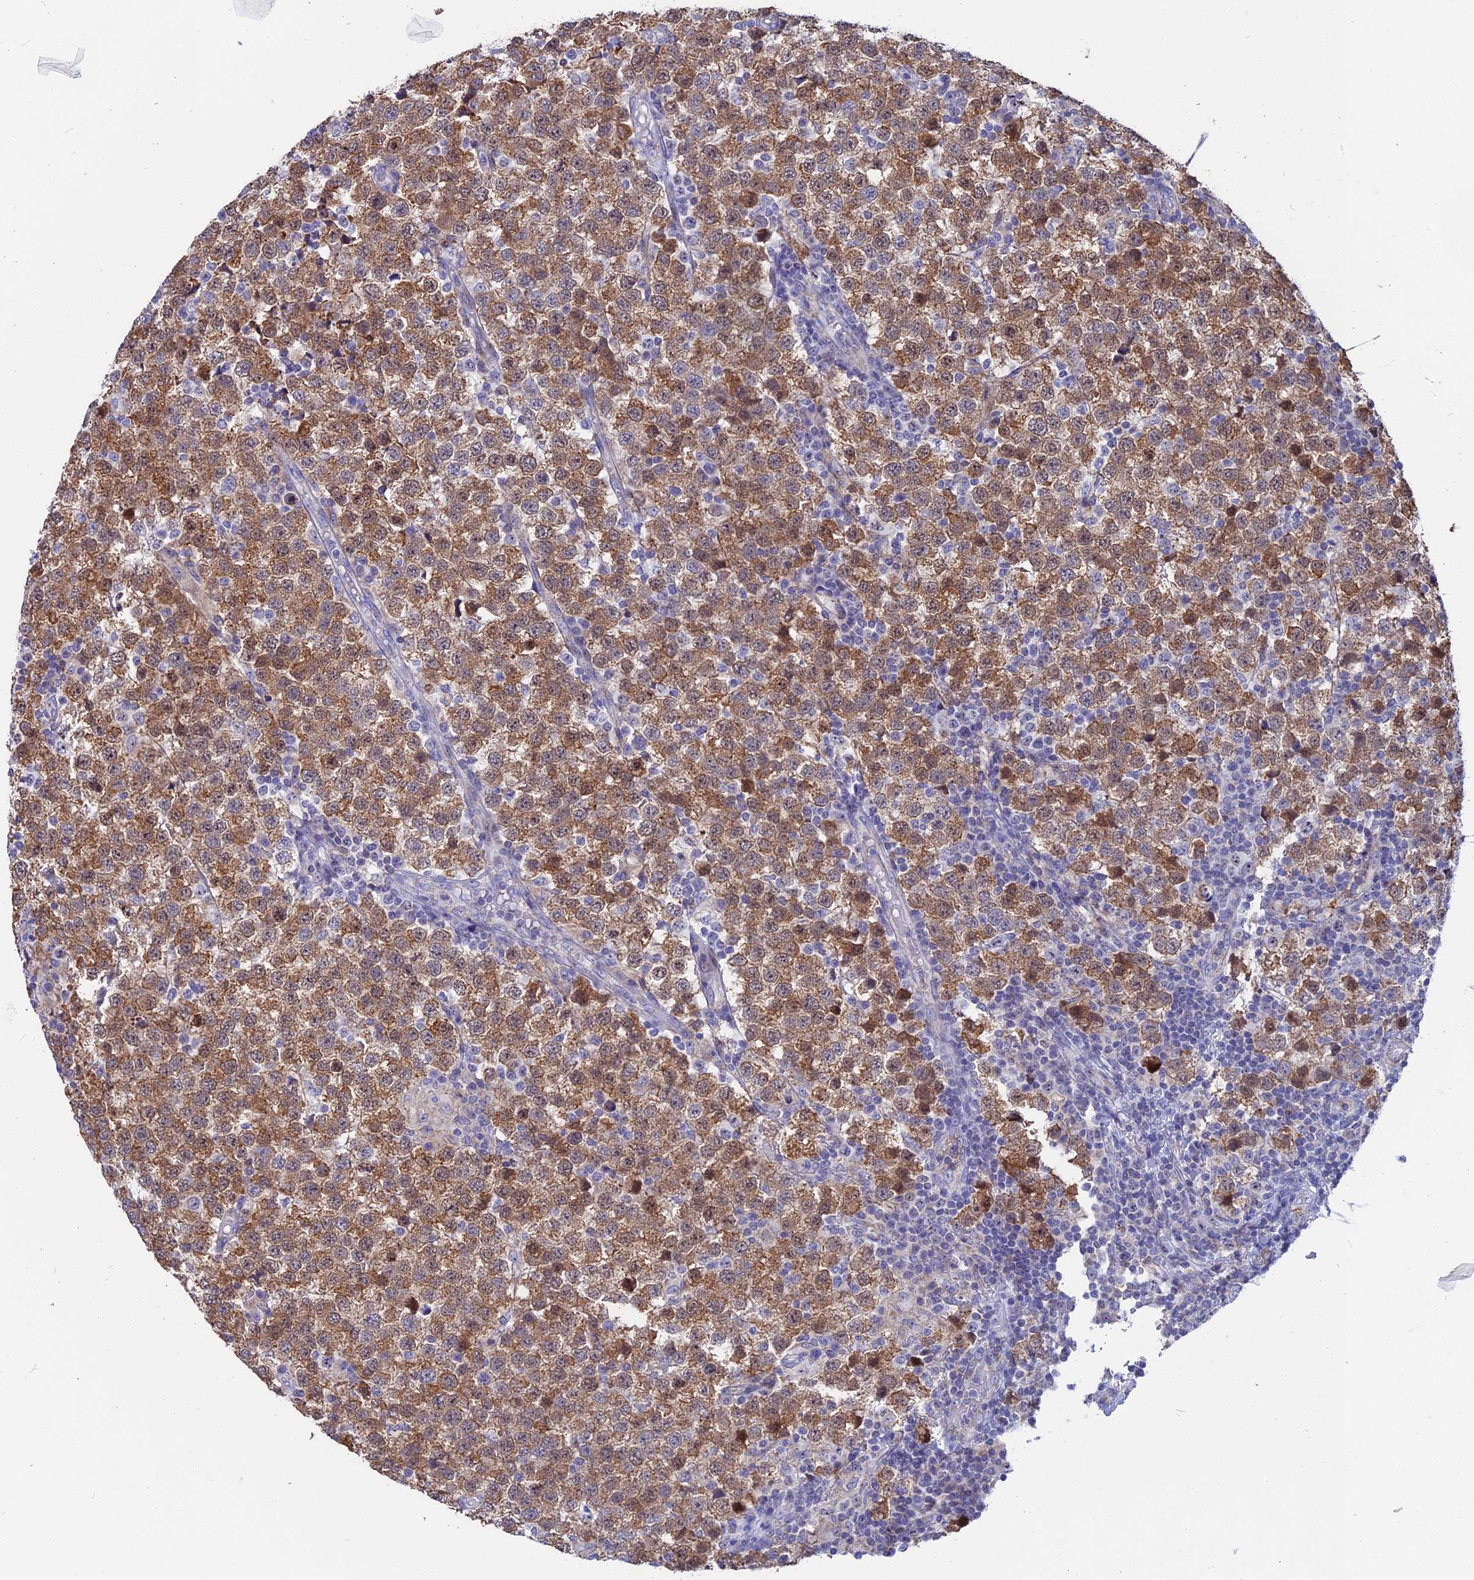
{"staining": {"intensity": "moderate", "quantity": ">75%", "location": "cytoplasmic/membranous"}, "tissue": "testis cancer", "cell_type": "Tumor cells", "image_type": "cancer", "snomed": [{"axis": "morphology", "description": "Seminoma, NOS"}, {"axis": "topography", "description": "Testis"}], "caption": "Moderate cytoplasmic/membranous positivity for a protein is identified in approximately >75% of tumor cells of seminoma (testis) using immunohistochemistry (IHC).", "gene": "DTWD1", "patient": {"sex": "male", "age": 34}}